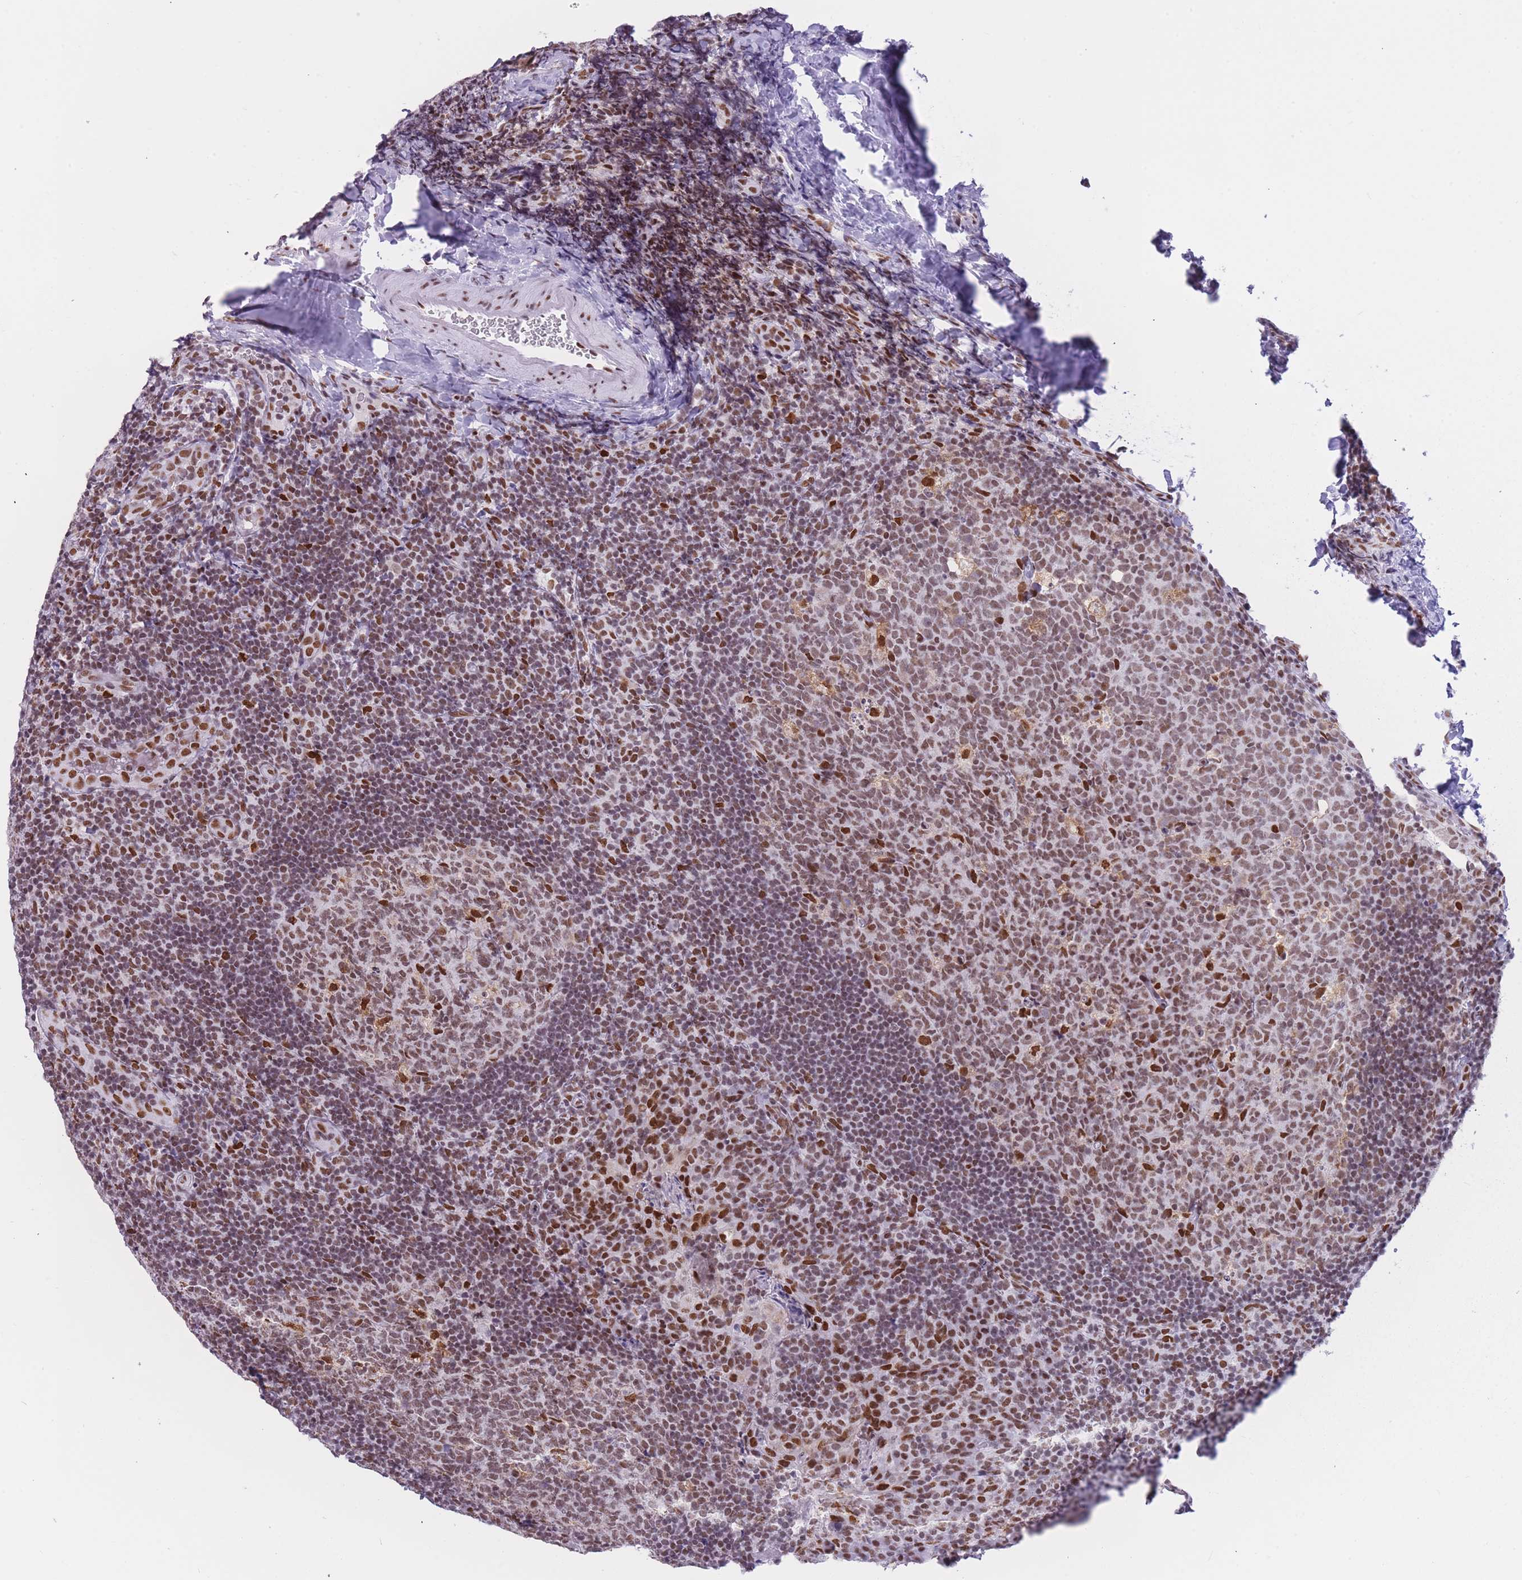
{"staining": {"intensity": "moderate", "quantity": ">75%", "location": "nuclear"}, "tissue": "tonsil", "cell_type": "Germinal center cells", "image_type": "normal", "snomed": [{"axis": "morphology", "description": "Normal tissue, NOS"}, {"axis": "topography", "description": "Tonsil"}], "caption": "A brown stain highlights moderate nuclear staining of a protein in germinal center cells of unremarkable tonsil. (IHC, brightfield microscopy, high magnification).", "gene": "HNRNPUL1", "patient": {"sex": "male", "age": 17}}